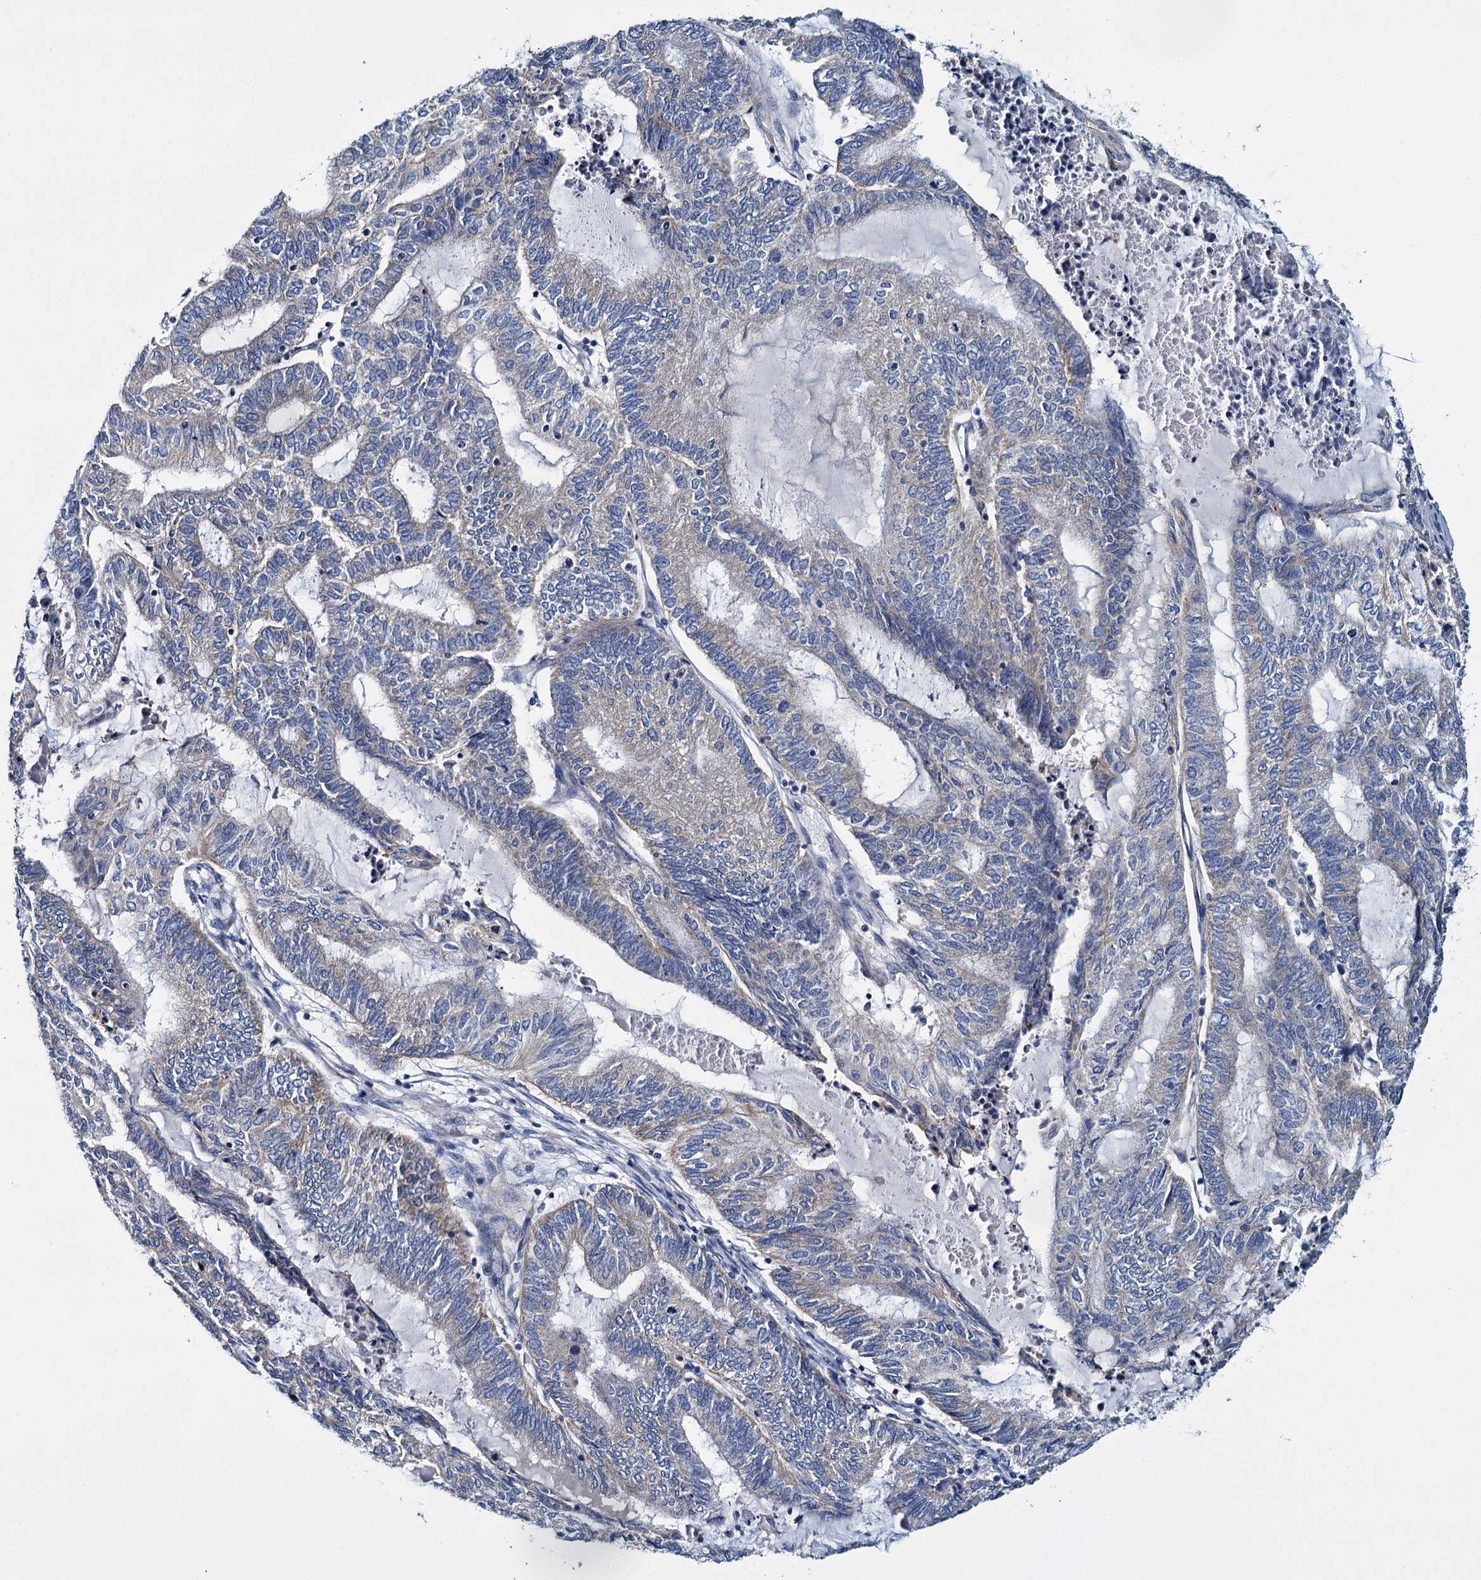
{"staining": {"intensity": "weak", "quantity": "<25%", "location": "cytoplasmic/membranous"}, "tissue": "endometrial cancer", "cell_type": "Tumor cells", "image_type": "cancer", "snomed": [{"axis": "morphology", "description": "Adenocarcinoma, NOS"}, {"axis": "topography", "description": "Uterus"}, {"axis": "topography", "description": "Endometrium"}], "caption": "The micrograph exhibits no significant expression in tumor cells of endometrial cancer. Brightfield microscopy of IHC stained with DAB (3,3'-diaminobenzidine) (brown) and hematoxylin (blue), captured at high magnification.", "gene": "CEP295", "patient": {"sex": "female", "age": 70}}